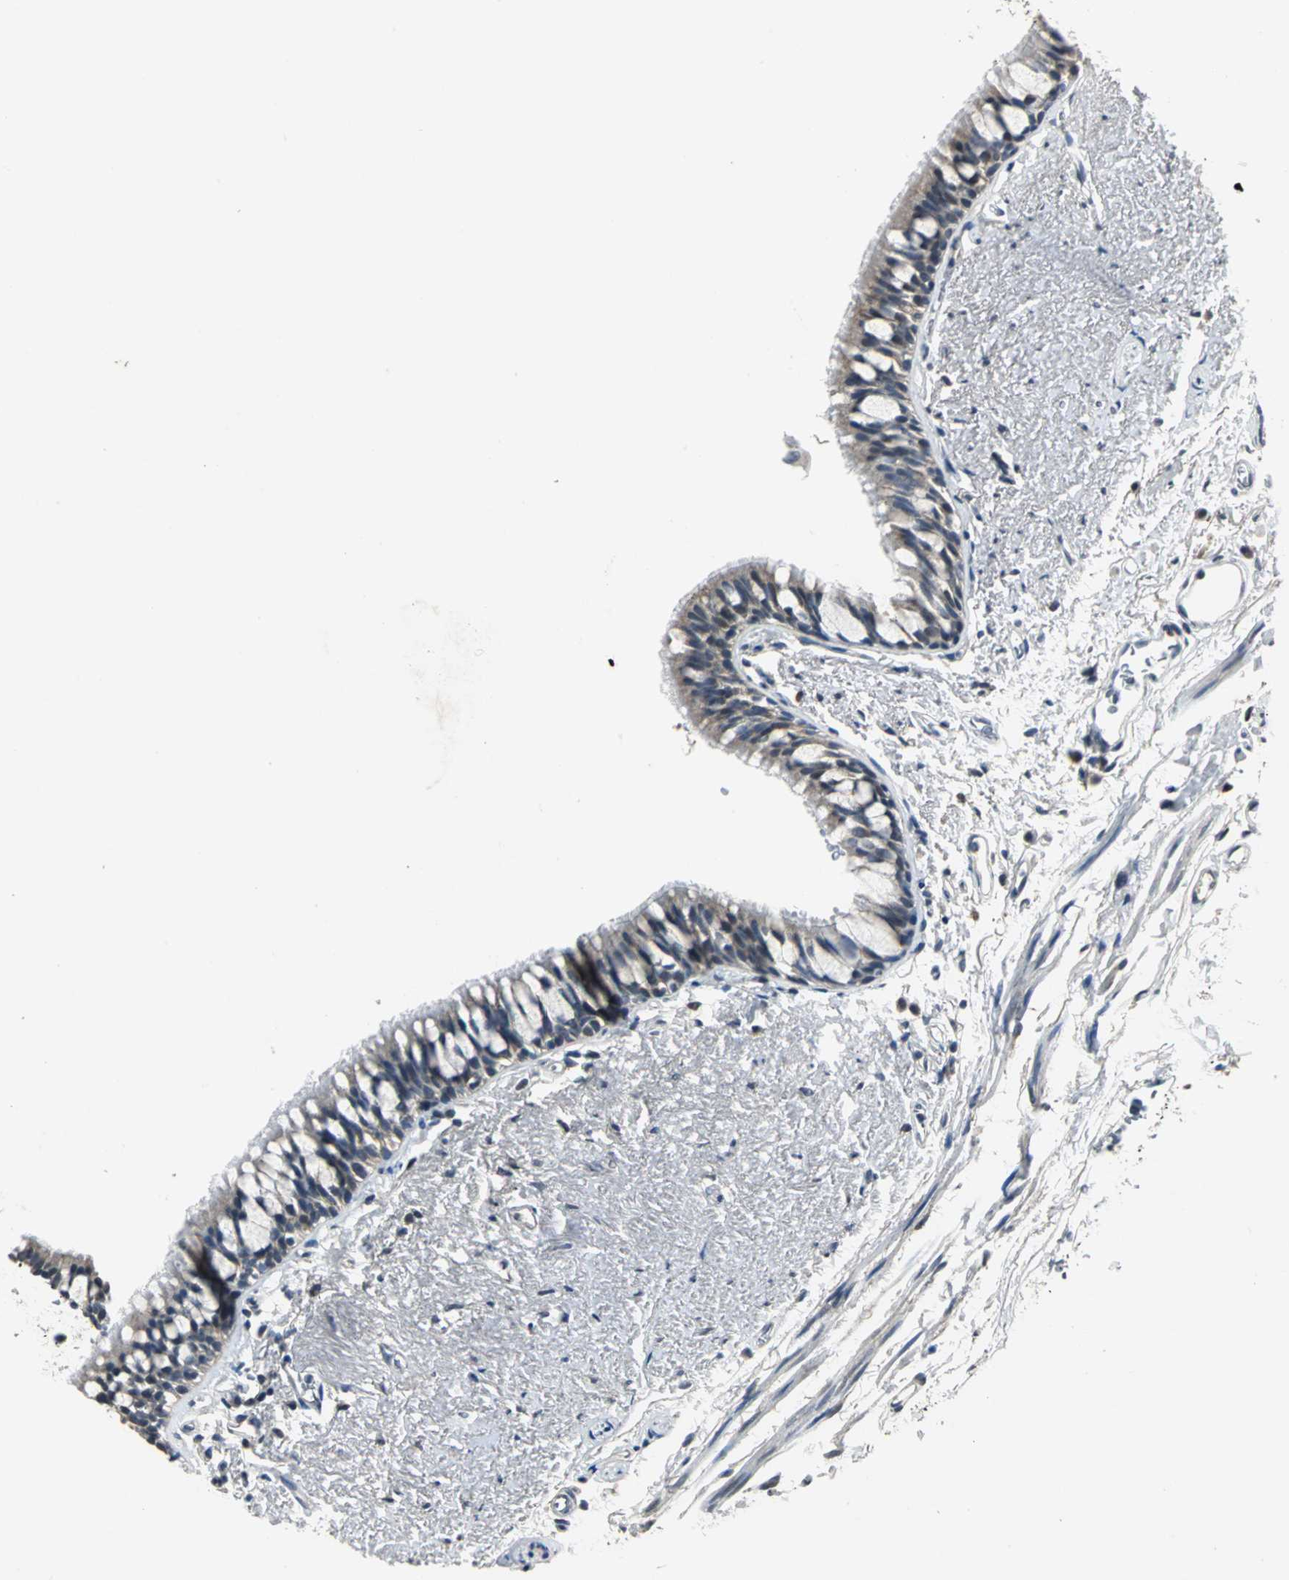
{"staining": {"intensity": "weak", "quantity": ">75%", "location": "cytoplasmic/membranous"}, "tissue": "bronchus", "cell_type": "Respiratory epithelial cells", "image_type": "normal", "snomed": [{"axis": "morphology", "description": "Normal tissue, NOS"}, {"axis": "topography", "description": "Bronchus"}], "caption": "Unremarkable bronchus shows weak cytoplasmic/membranous positivity in about >75% of respiratory epithelial cells.", "gene": "JADE3", "patient": {"sex": "female", "age": 73}}